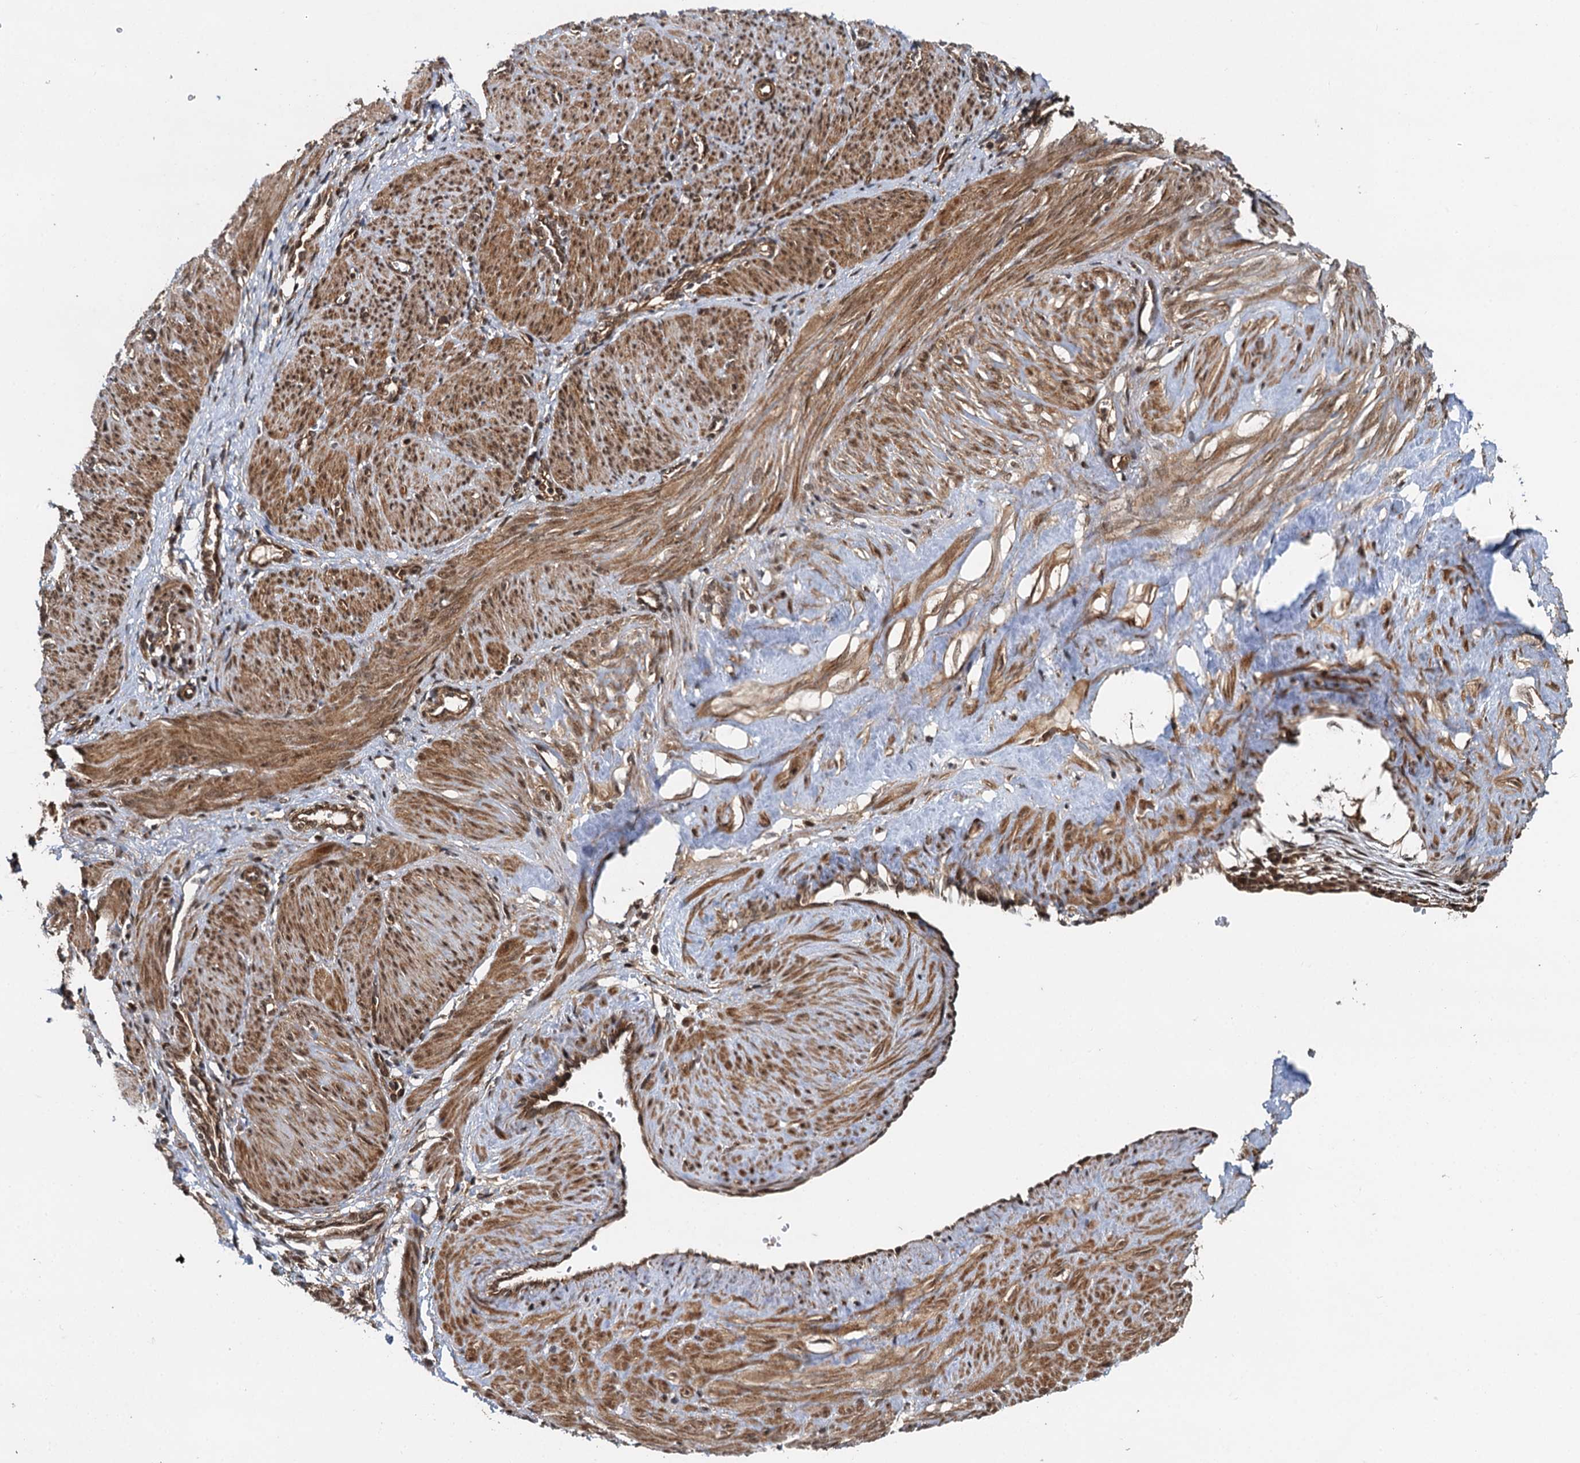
{"staining": {"intensity": "moderate", "quantity": ">75%", "location": "cytoplasmic/membranous,nuclear"}, "tissue": "smooth muscle", "cell_type": "Smooth muscle cells", "image_type": "normal", "snomed": [{"axis": "morphology", "description": "Normal tissue, NOS"}, {"axis": "topography", "description": "Endometrium"}], "caption": "The immunohistochemical stain shows moderate cytoplasmic/membranous,nuclear positivity in smooth muscle cells of normal smooth muscle.", "gene": "STUB1", "patient": {"sex": "female", "age": 33}}